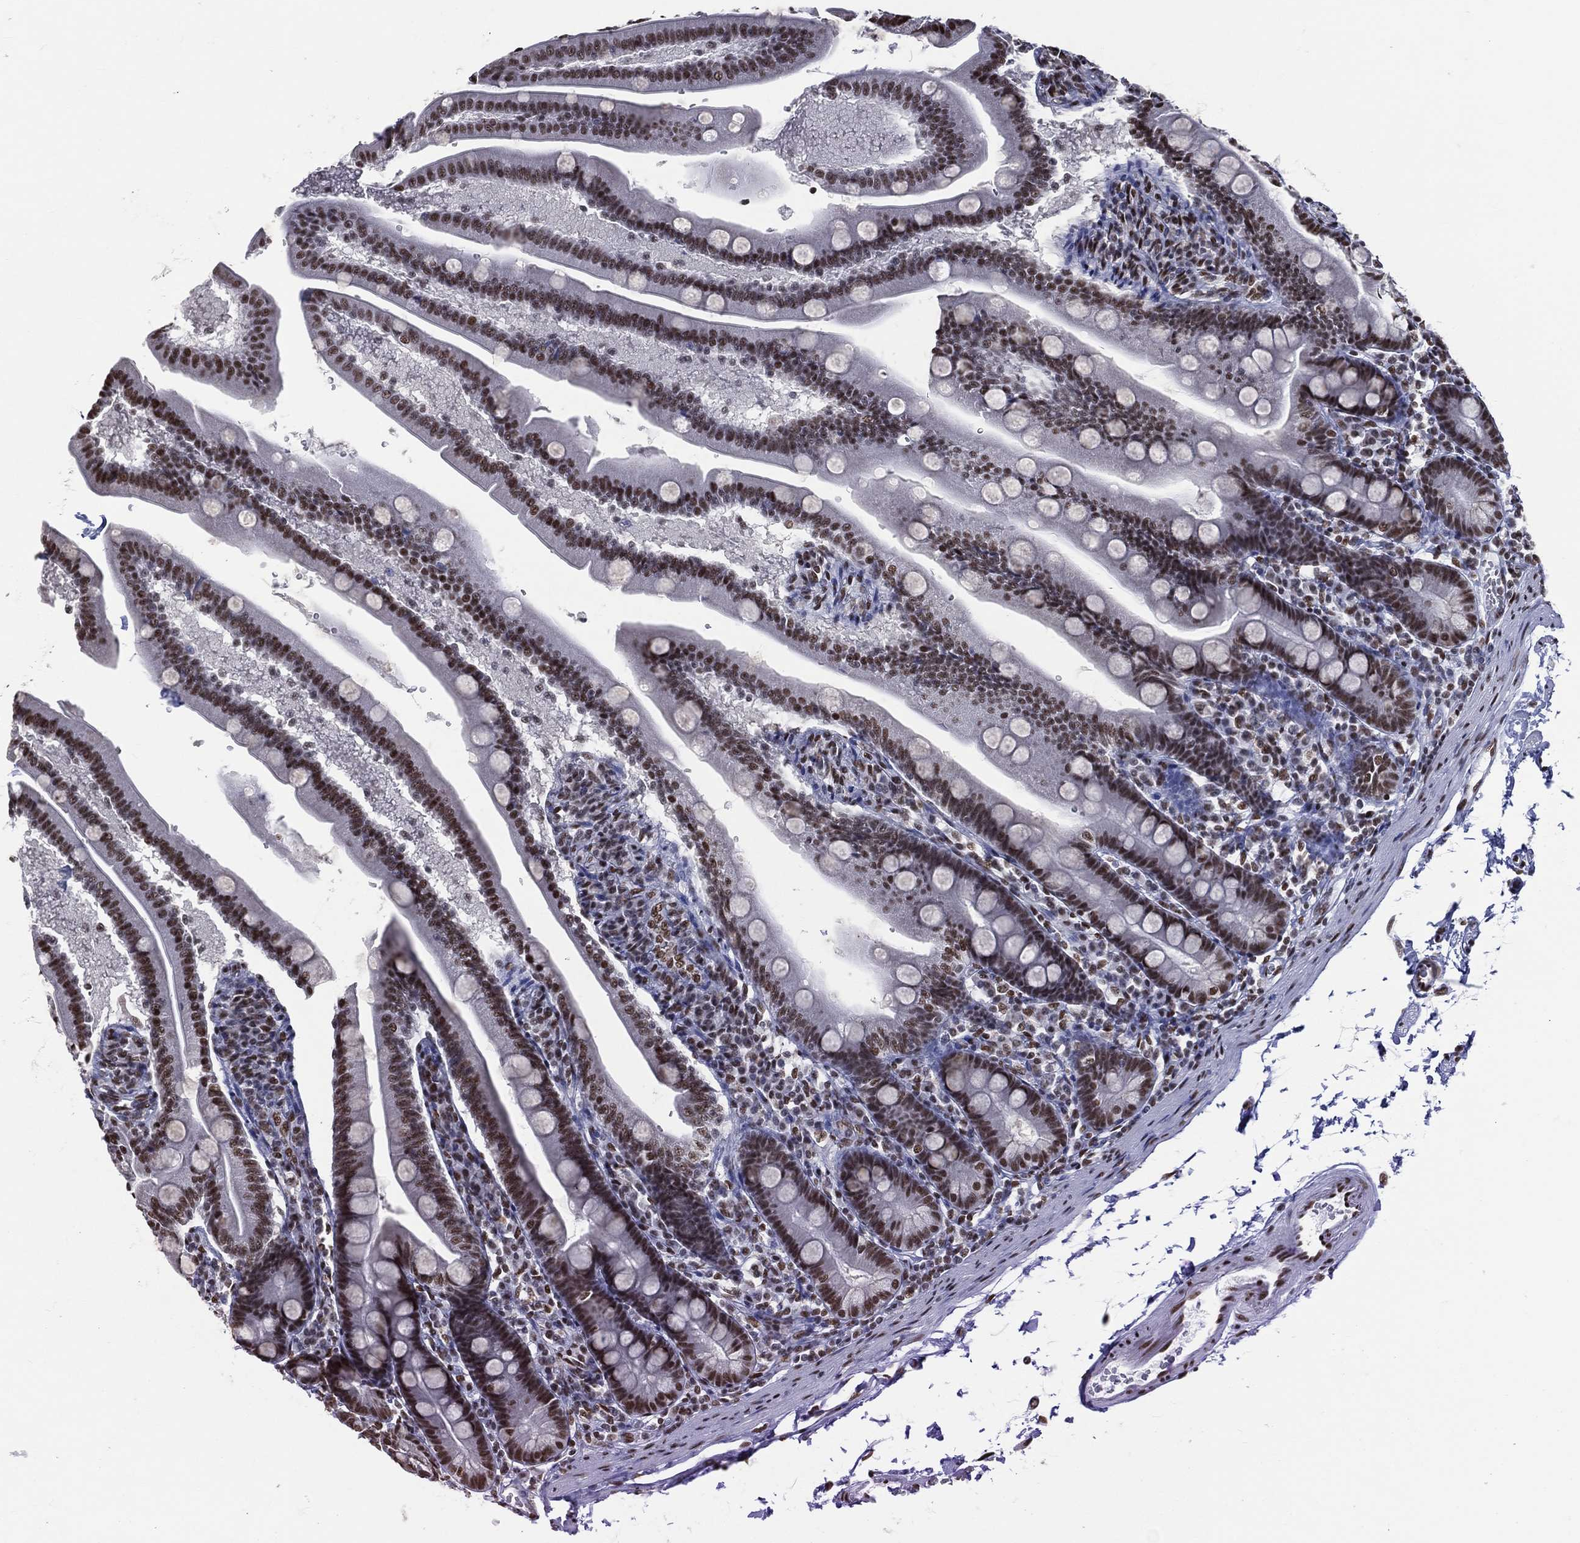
{"staining": {"intensity": "strong", "quantity": "25%-75%", "location": "nuclear"}, "tissue": "duodenum", "cell_type": "Glandular cells", "image_type": "normal", "snomed": [{"axis": "morphology", "description": "Normal tissue, NOS"}, {"axis": "topography", "description": "Duodenum"}], "caption": "About 25%-75% of glandular cells in unremarkable human duodenum exhibit strong nuclear protein staining as visualized by brown immunohistochemical staining.", "gene": "ZNF7", "patient": {"sex": "female", "age": 67}}